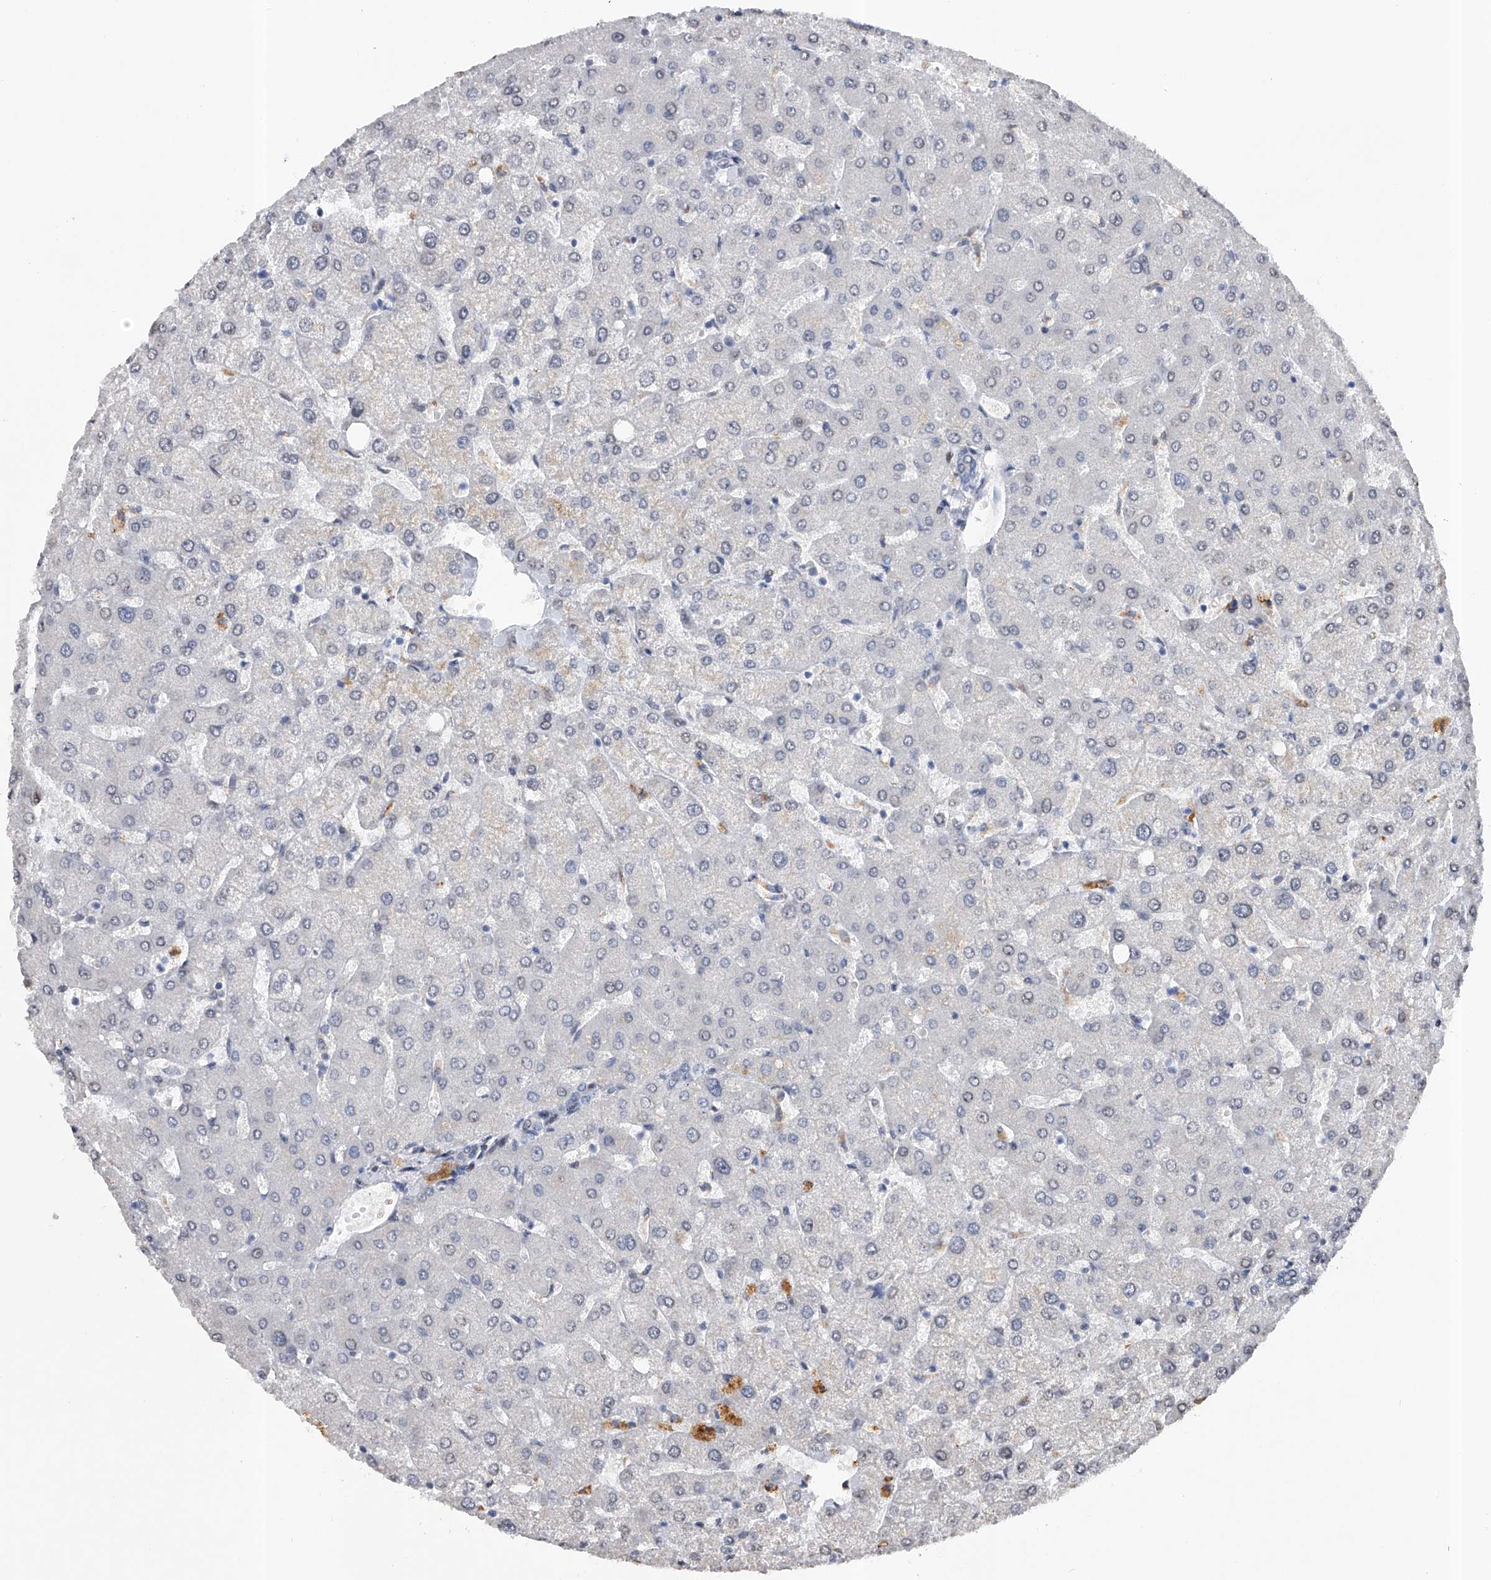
{"staining": {"intensity": "negative", "quantity": "none", "location": "none"}, "tissue": "liver", "cell_type": "Cholangiocytes", "image_type": "normal", "snomed": [{"axis": "morphology", "description": "Normal tissue, NOS"}, {"axis": "topography", "description": "Liver"}], "caption": "Cholangiocytes are negative for brown protein staining in unremarkable liver.", "gene": "RWDD2A", "patient": {"sex": "female", "age": 54}}